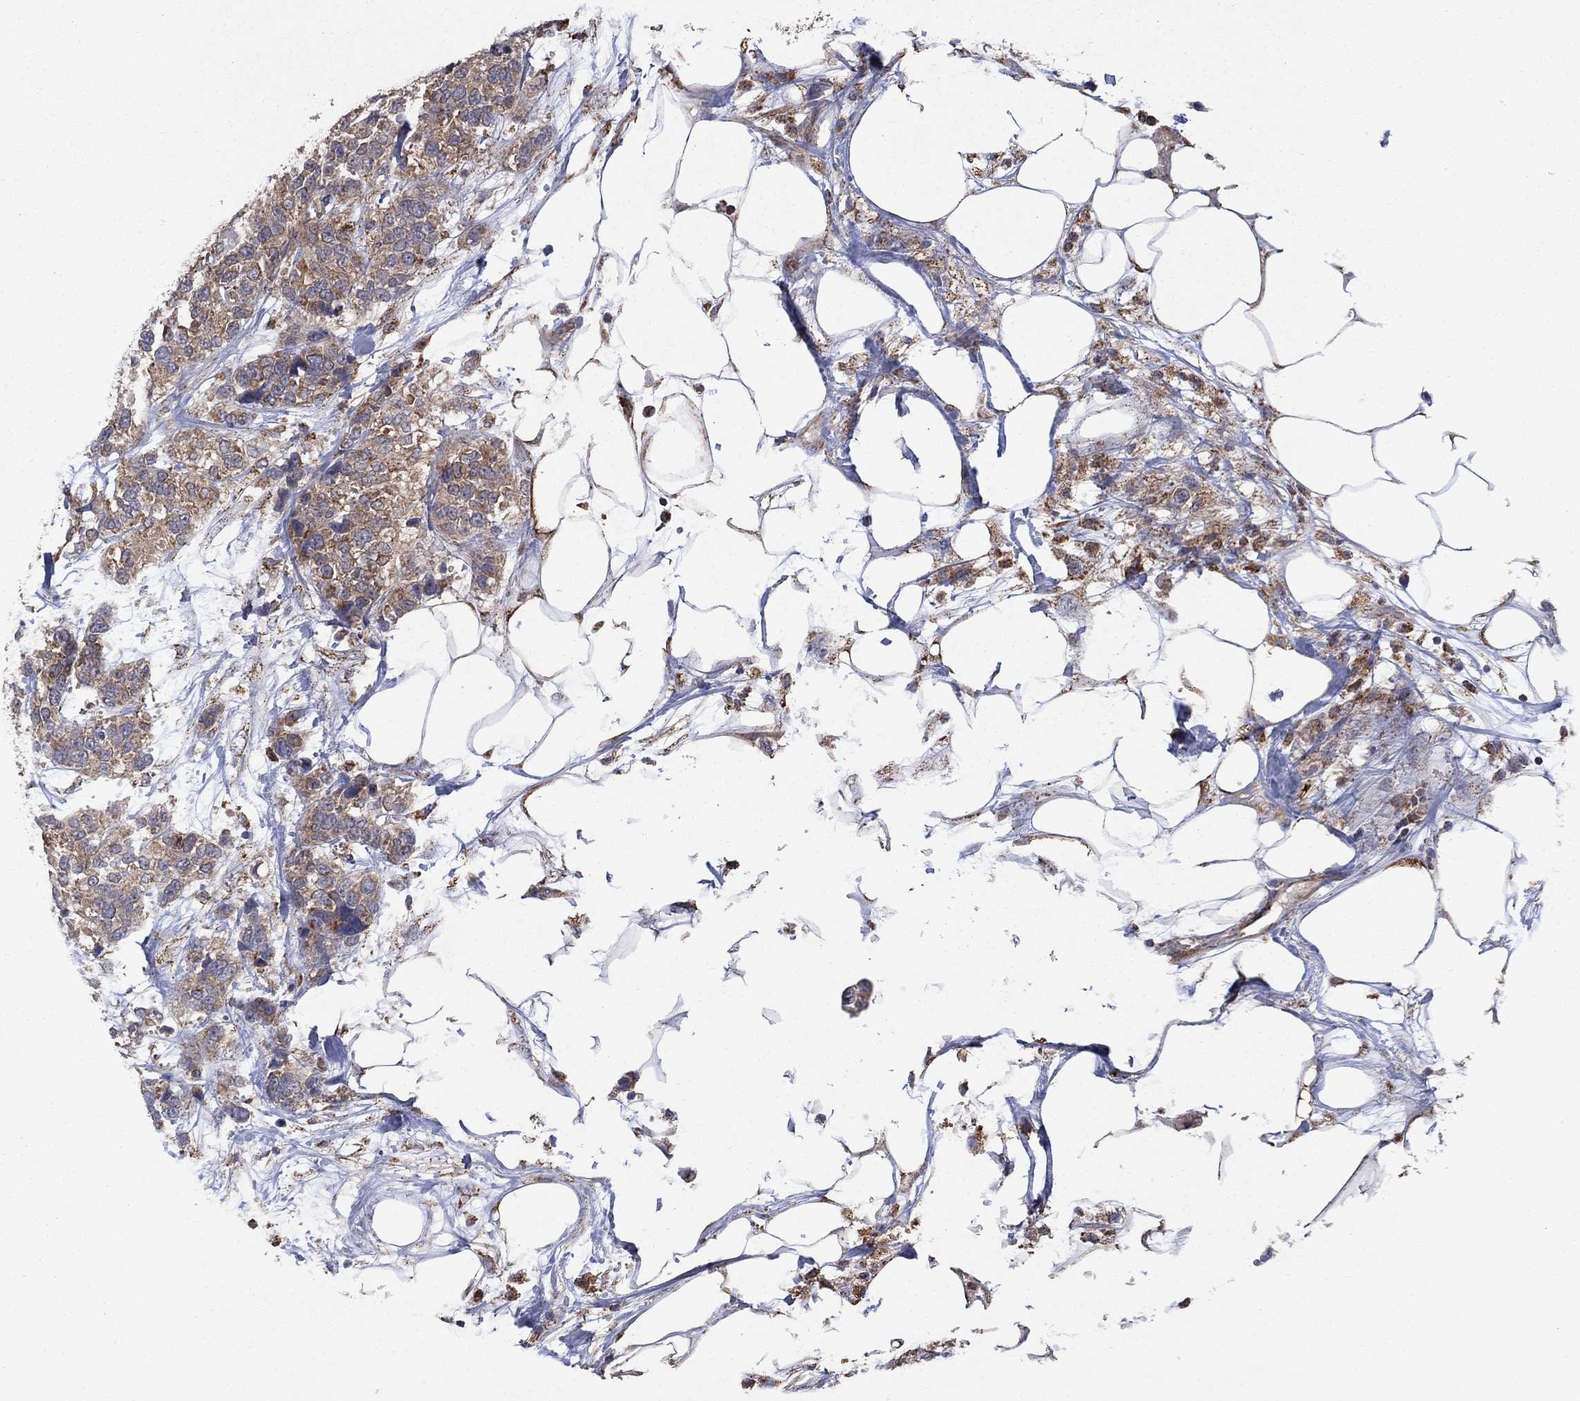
{"staining": {"intensity": "moderate", "quantity": "25%-75%", "location": "cytoplasmic/membranous"}, "tissue": "urothelial cancer", "cell_type": "Tumor cells", "image_type": "cancer", "snomed": [{"axis": "morphology", "description": "Urothelial carcinoma, High grade"}, {"axis": "topography", "description": "Urinary bladder"}], "caption": "Immunohistochemistry photomicrograph of urothelial cancer stained for a protein (brown), which demonstrates medium levels of moderate cytoplasmic/membranous expression in approximately 25%-75% of tumor cells.", "gene": "DPH1", "patient": {"sex": "male", "age": 77}}